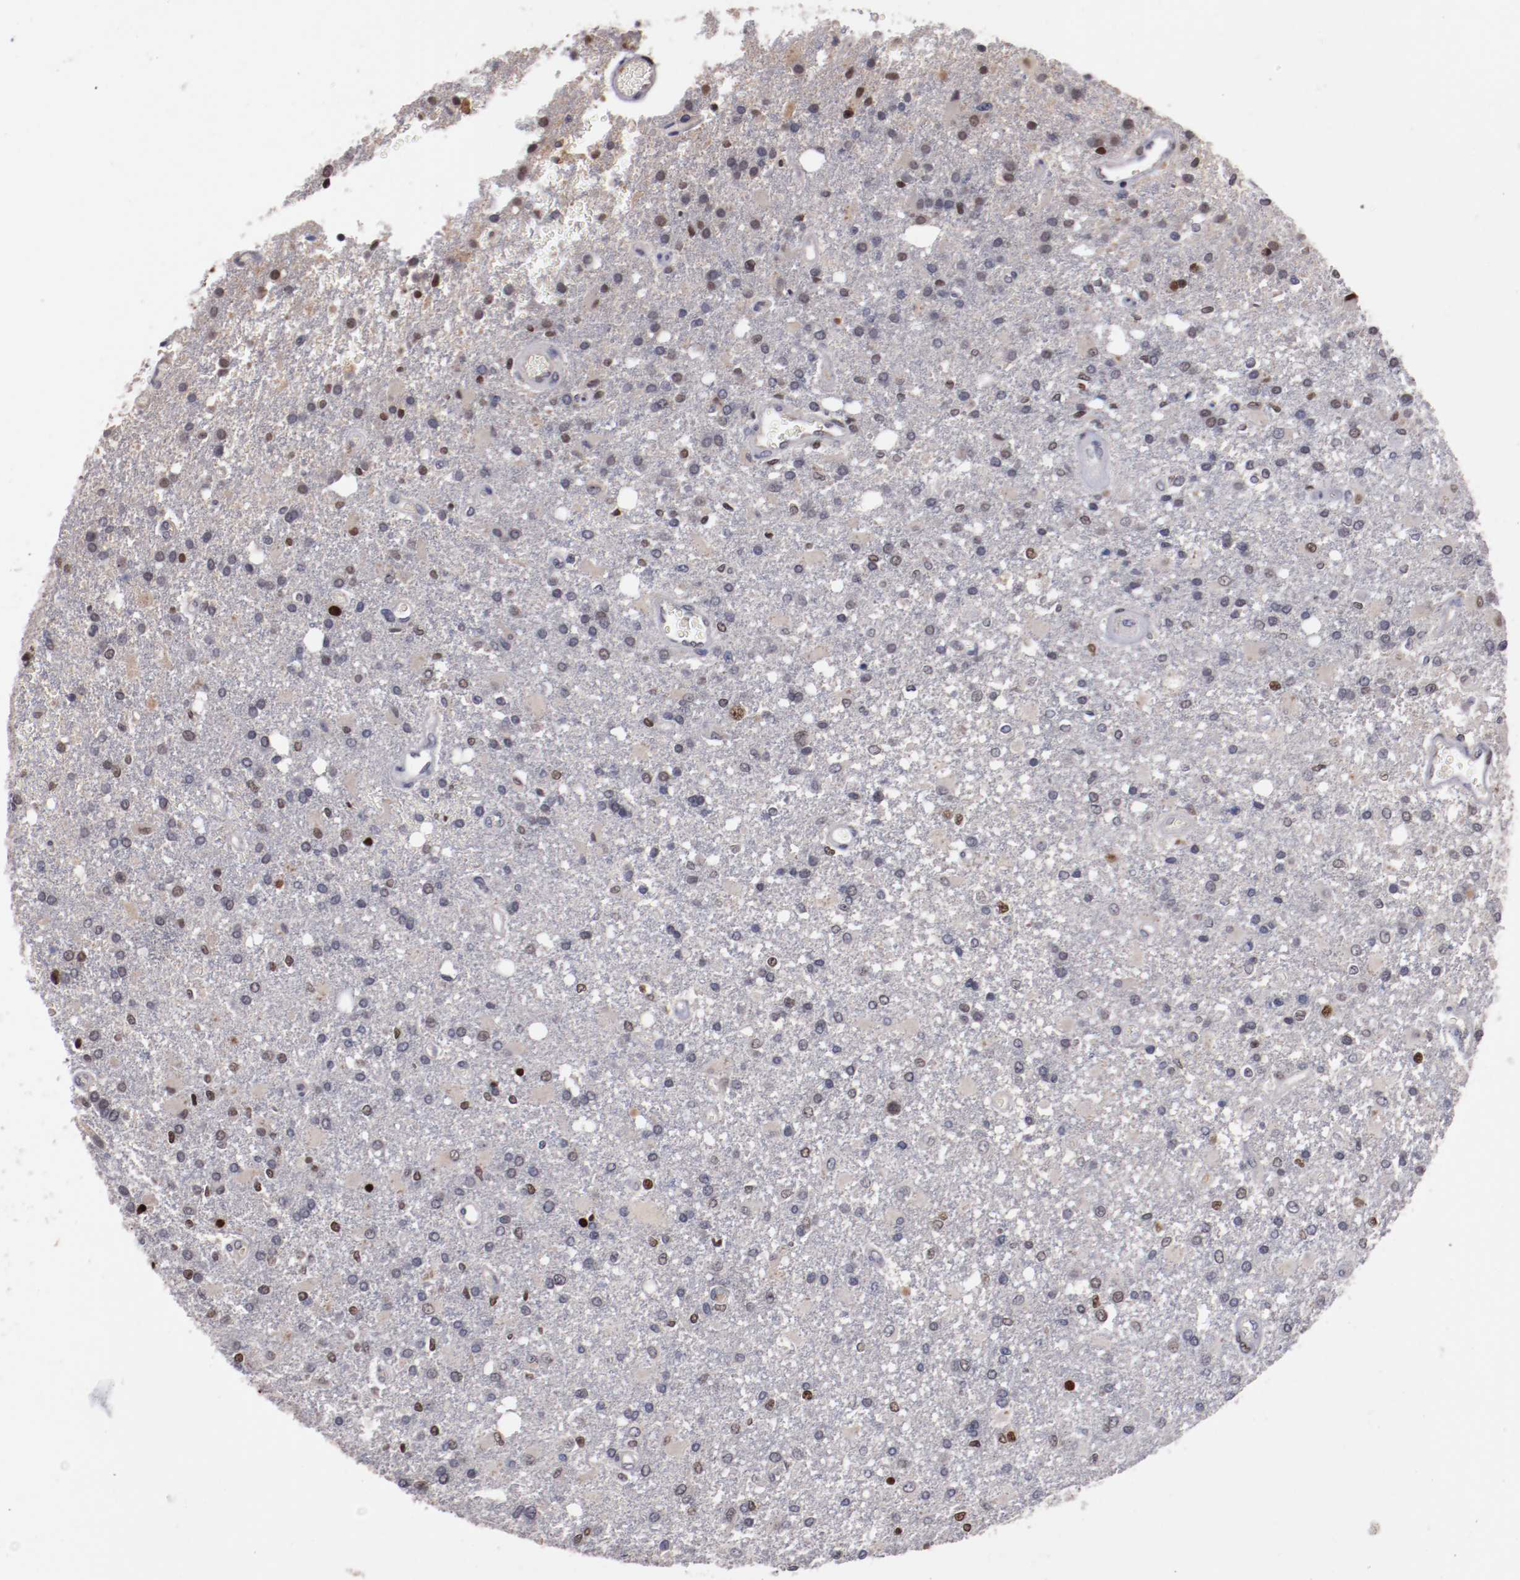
{"staining": {"intensity": "moderate", "quantity": "25%-75%", "location": "nuclear"}, "tissue": "glioma", "cell_type": "Tumor cells", "image_type": "cancer", "snomed": [{"axis": "morphology", "description": "Glioma, malignant, High grade"}, {"axis": "topography", "description": "Cerebral cortex"}], "caption": "Immunohistochemical staining of glioma demonstrates medium levels of moderate nuclear protein expression in about 25%-75% of tumor cells.", "gene": "FAM81A", "patient": {"sex": "male", "age": 79}}